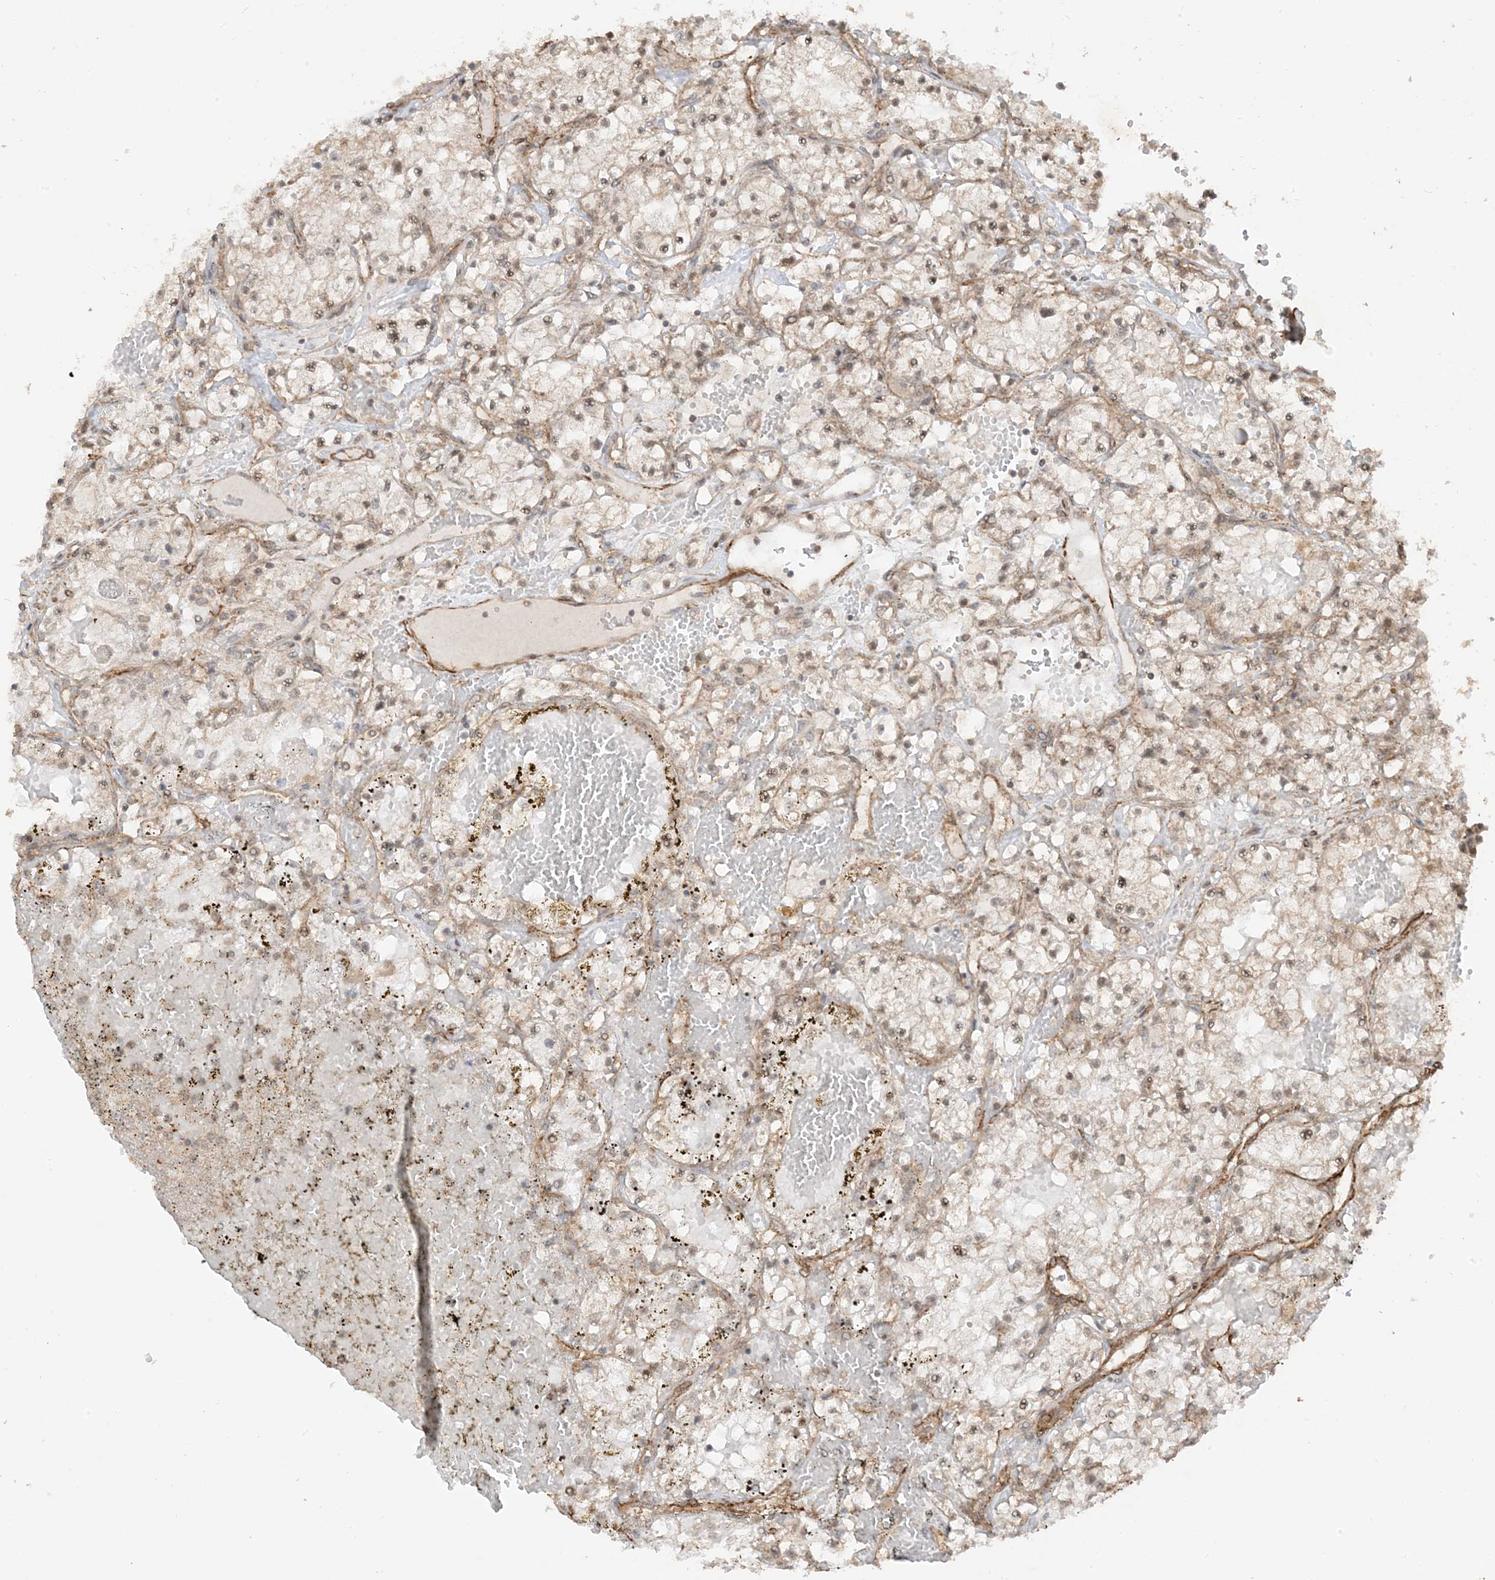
{"staining": {"intensity": "weak", "quantity": "25%-75%", "location": "nuclear"}, "tissue": "renal cancer", "cell_type": "Tumor cells", "image_type": "cancer", "snomed": [{"axis": "morphology", "description": "Normal tissue, NOS"}, {"axis": "morphology", "description": "Adenocarcinoma, NOS"}, {"axis": "topography", "description": "Kidney"}], "caption": "IHC micrograph of renal cancer stained for a protein (brown), which demonstrates low levels of weak nuclear positivity in about 25%-75% of tumor cells.", "gene": "TBCC", "patient": {"sex": "male", "age": 68}}